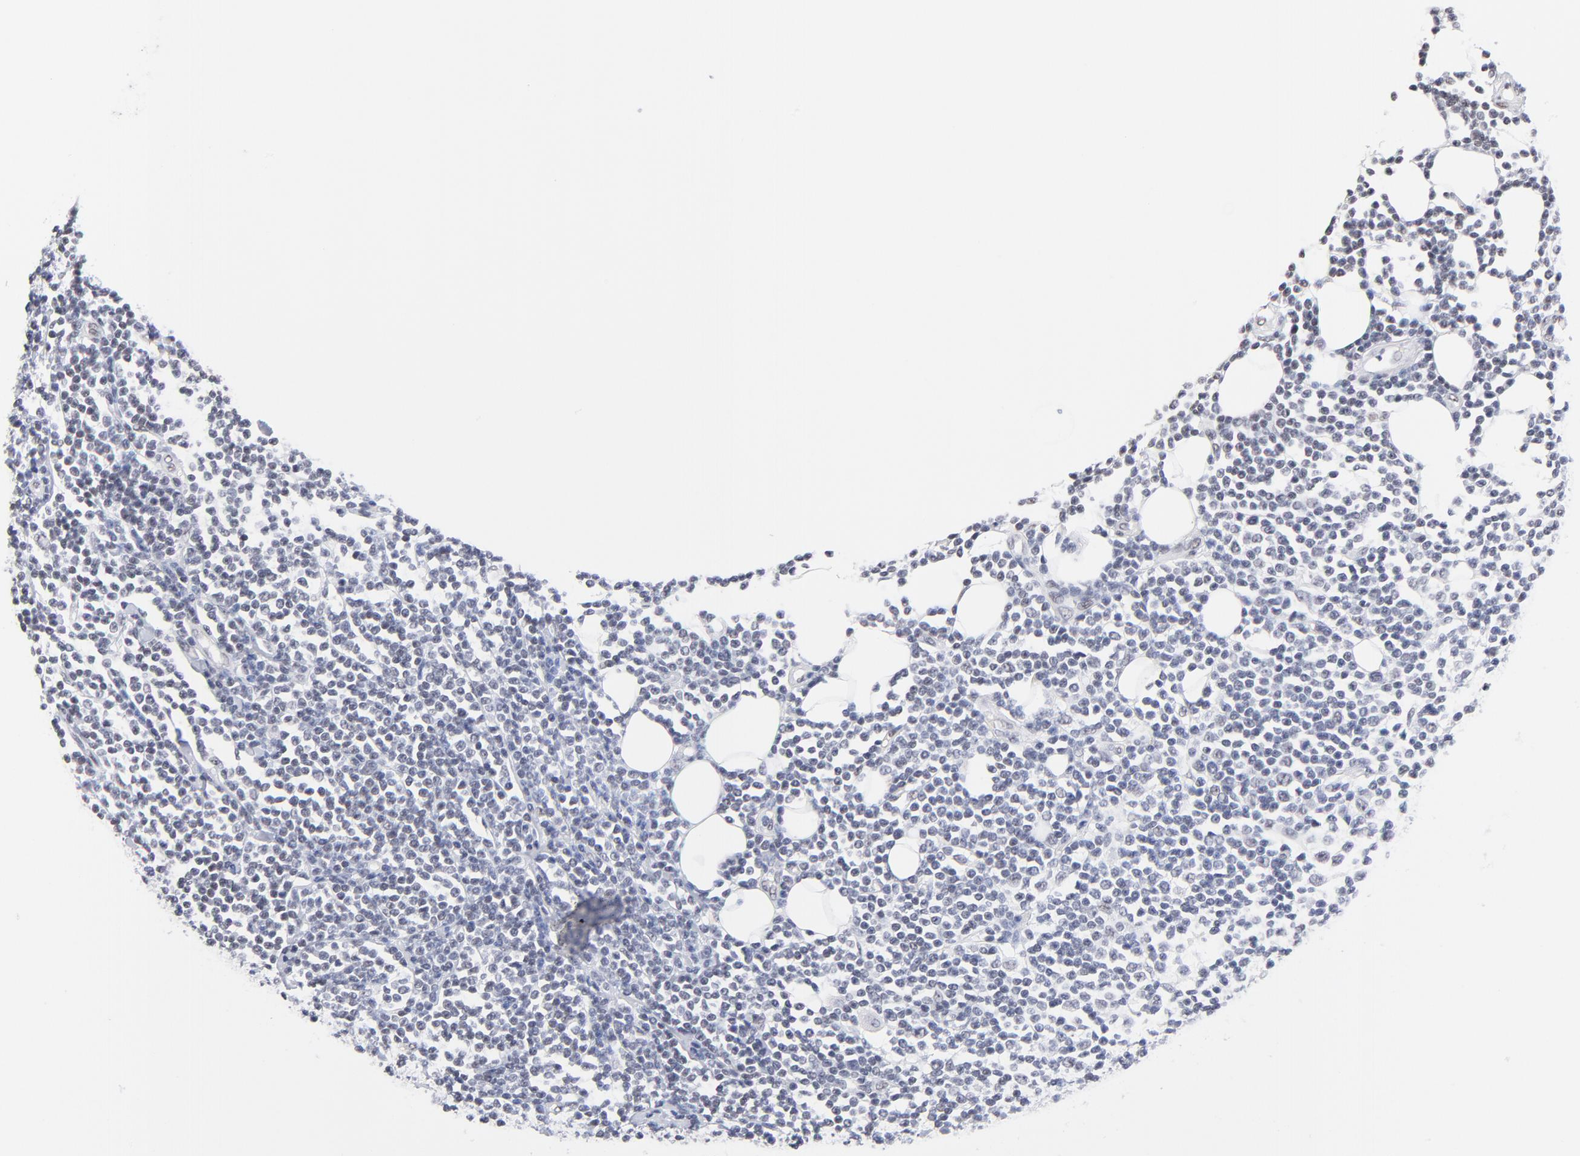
{"staining": {"intensity": "negative", "quantity": "none", "location": "none"}, "tissue": "lymphoma", "cell_type": "Tumor cells", "image_type": "cancer", "snomed": [{"axis": "morphology", "description": "Malignant lymphoma, non-Hodgkin's type, Low grade"}, {"axis": "topography", "description": "Soft tissue"}], "caption": "High power microscopy image of an immunohistochemistry (IHC) photomicrograph of lymphoma, revealing no significant staining in tumor cells. Nuclei are stained in blue.", "gene": "ZNF74", "patient": {"sex": "male", "age": 92}}